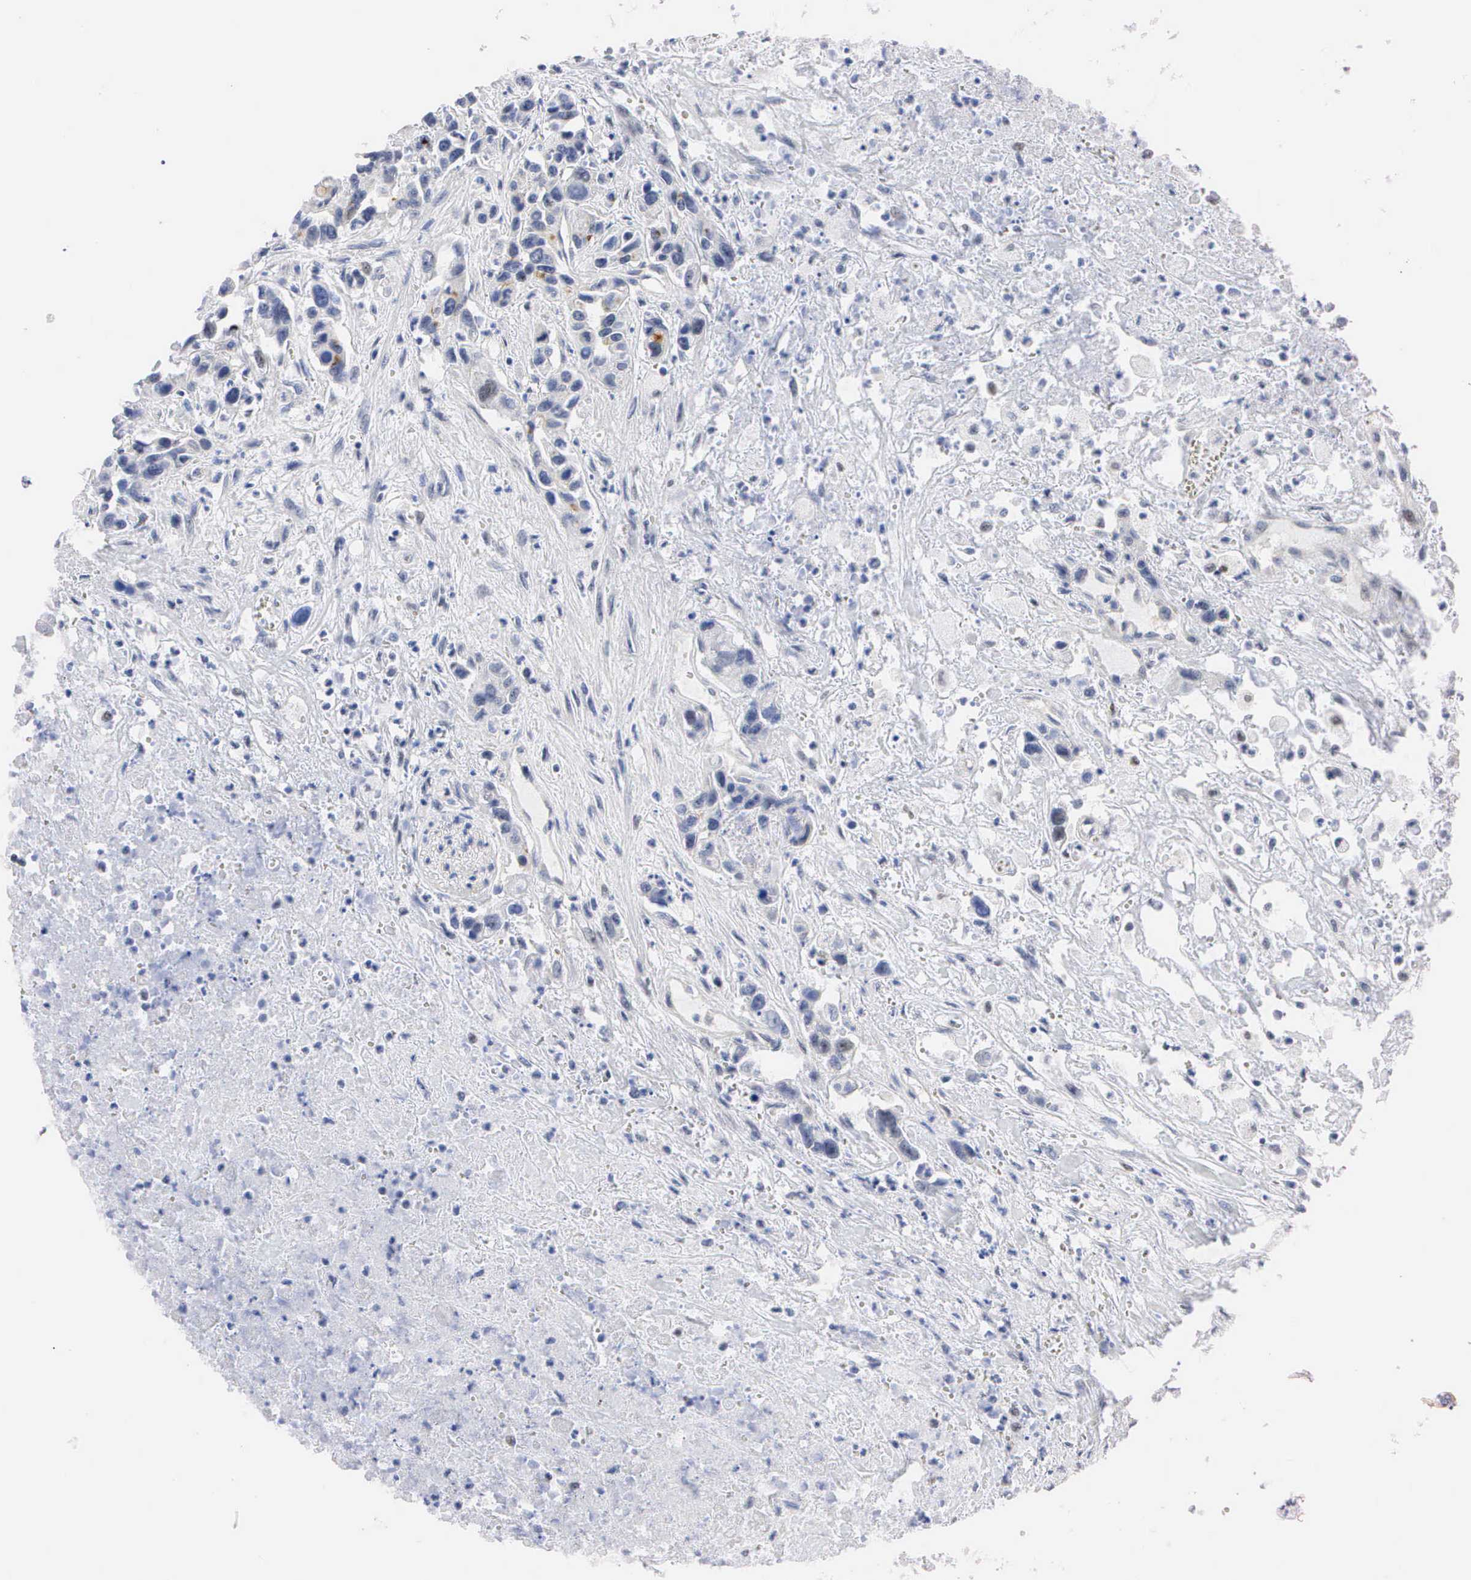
{"staining": {"intensity": "weak", "quantity": "<25%", "location": "nuclear"}, "tissue": "urothelial cancer", "cell_type": "Tumor cells", "image_type": "cancer", "snomed": [{"axis": "morphology", "description": "Urothelial carcinoma, High grade"}, {"axis": "topography", "description": "Urinary bladder"}], "caption": "High-grade urothelial carcinoma was stained to show a protein in brown. There is no significant staining in tumor cells.", "gene": "PGR", "patient": {"sex": "male", "age": 86}}